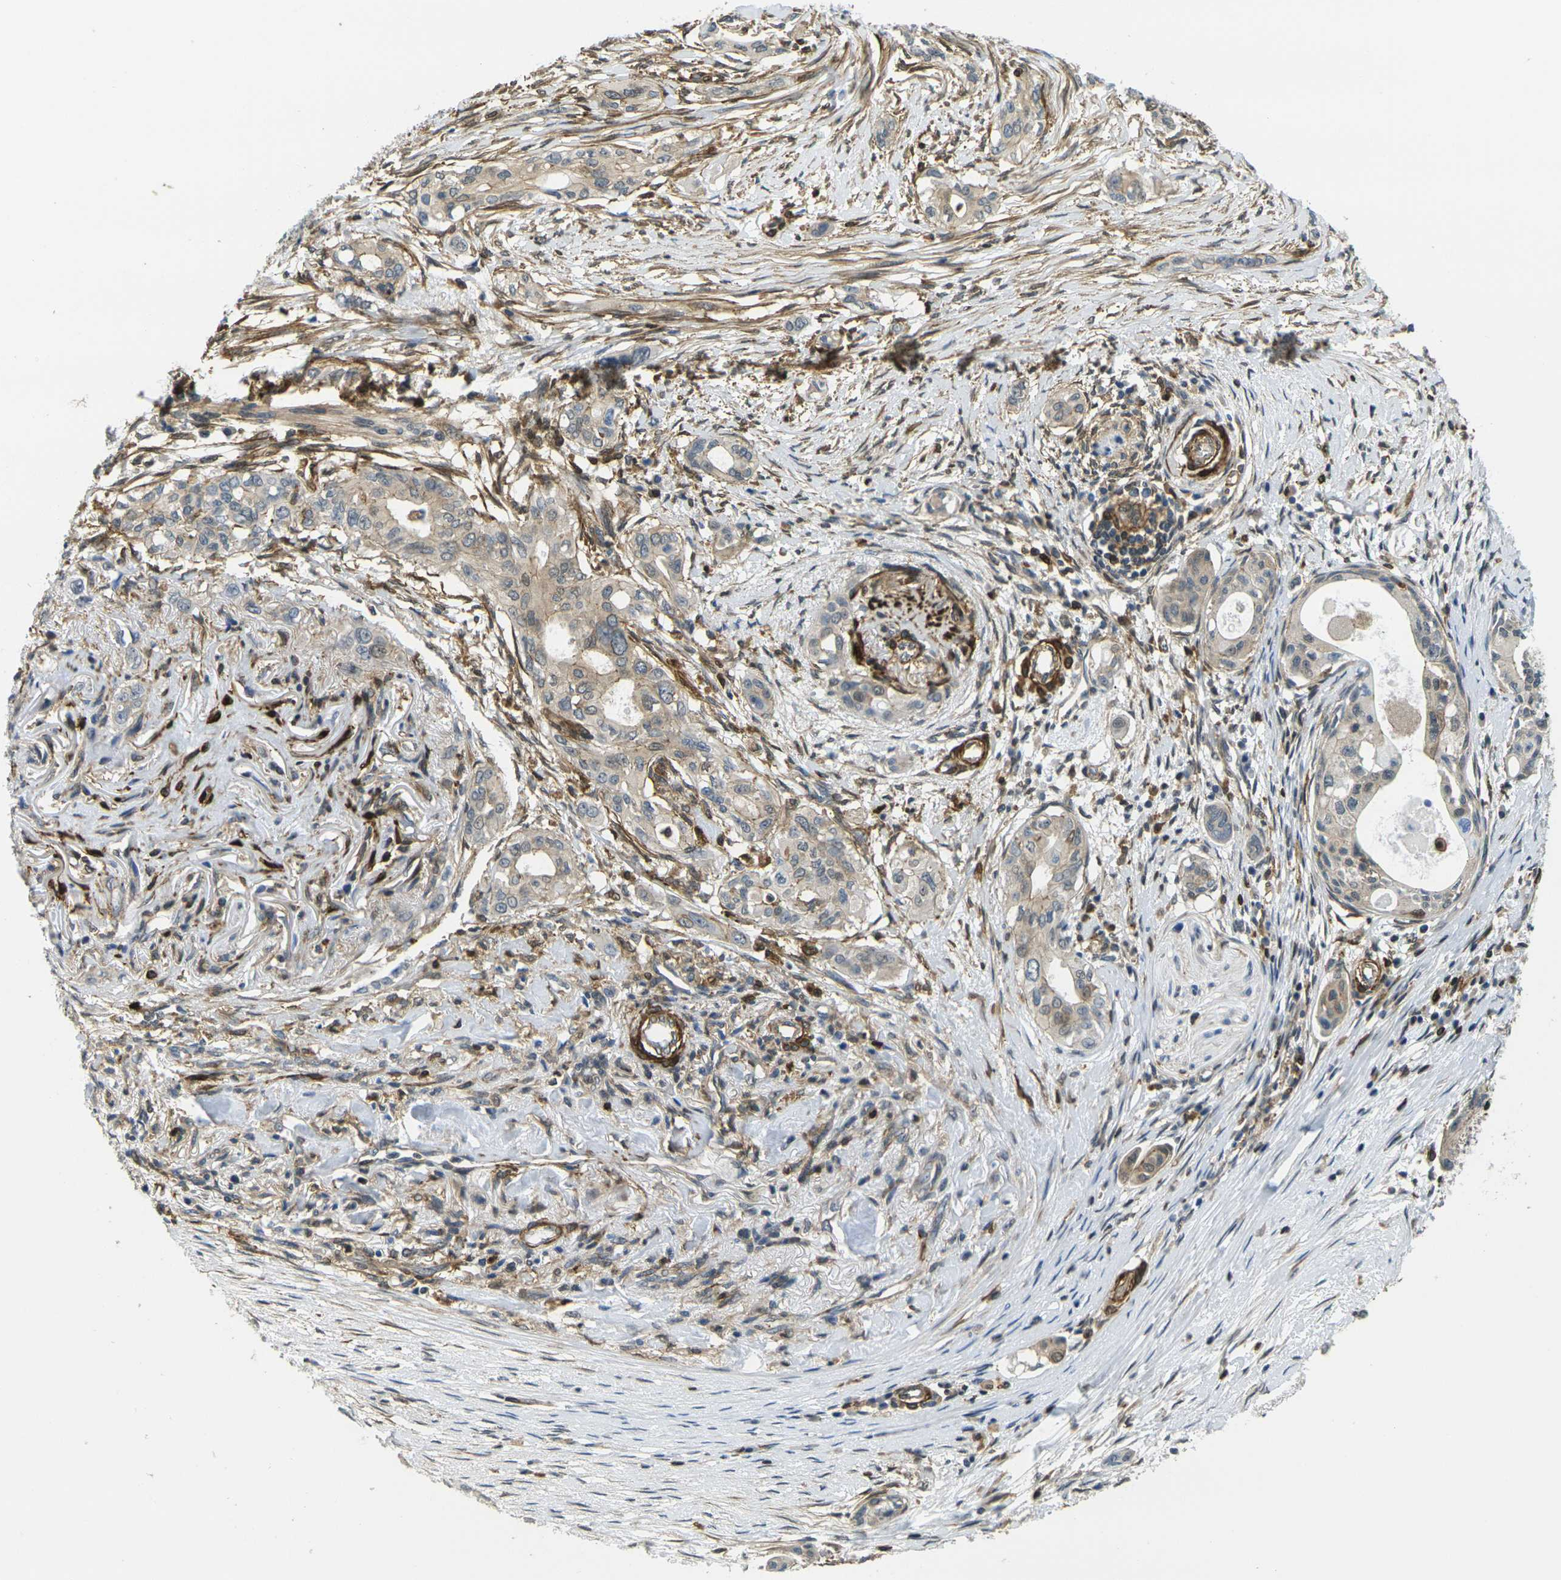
{"staining": {"intensity": "weak", "quantity": ">75%", "location": "cytoplasmic/membranous"}, "tissue": "pancreatic cancer", "cell_type": "Tumor cells", "image_type": "cancer", "snomed": [{"axis": "morphology", "description": "Adenocarcinoma, NOS"}, {"axis": "topography", "description": "Pancreas"}], "caption": "Weak cytoplasmic/membranous protein staining is identified in approximately >75% of tumor cells in pancreatic adenocarcinoma.", "gene": "LASP1", "patient": {"sex": "female", "age": 60}}